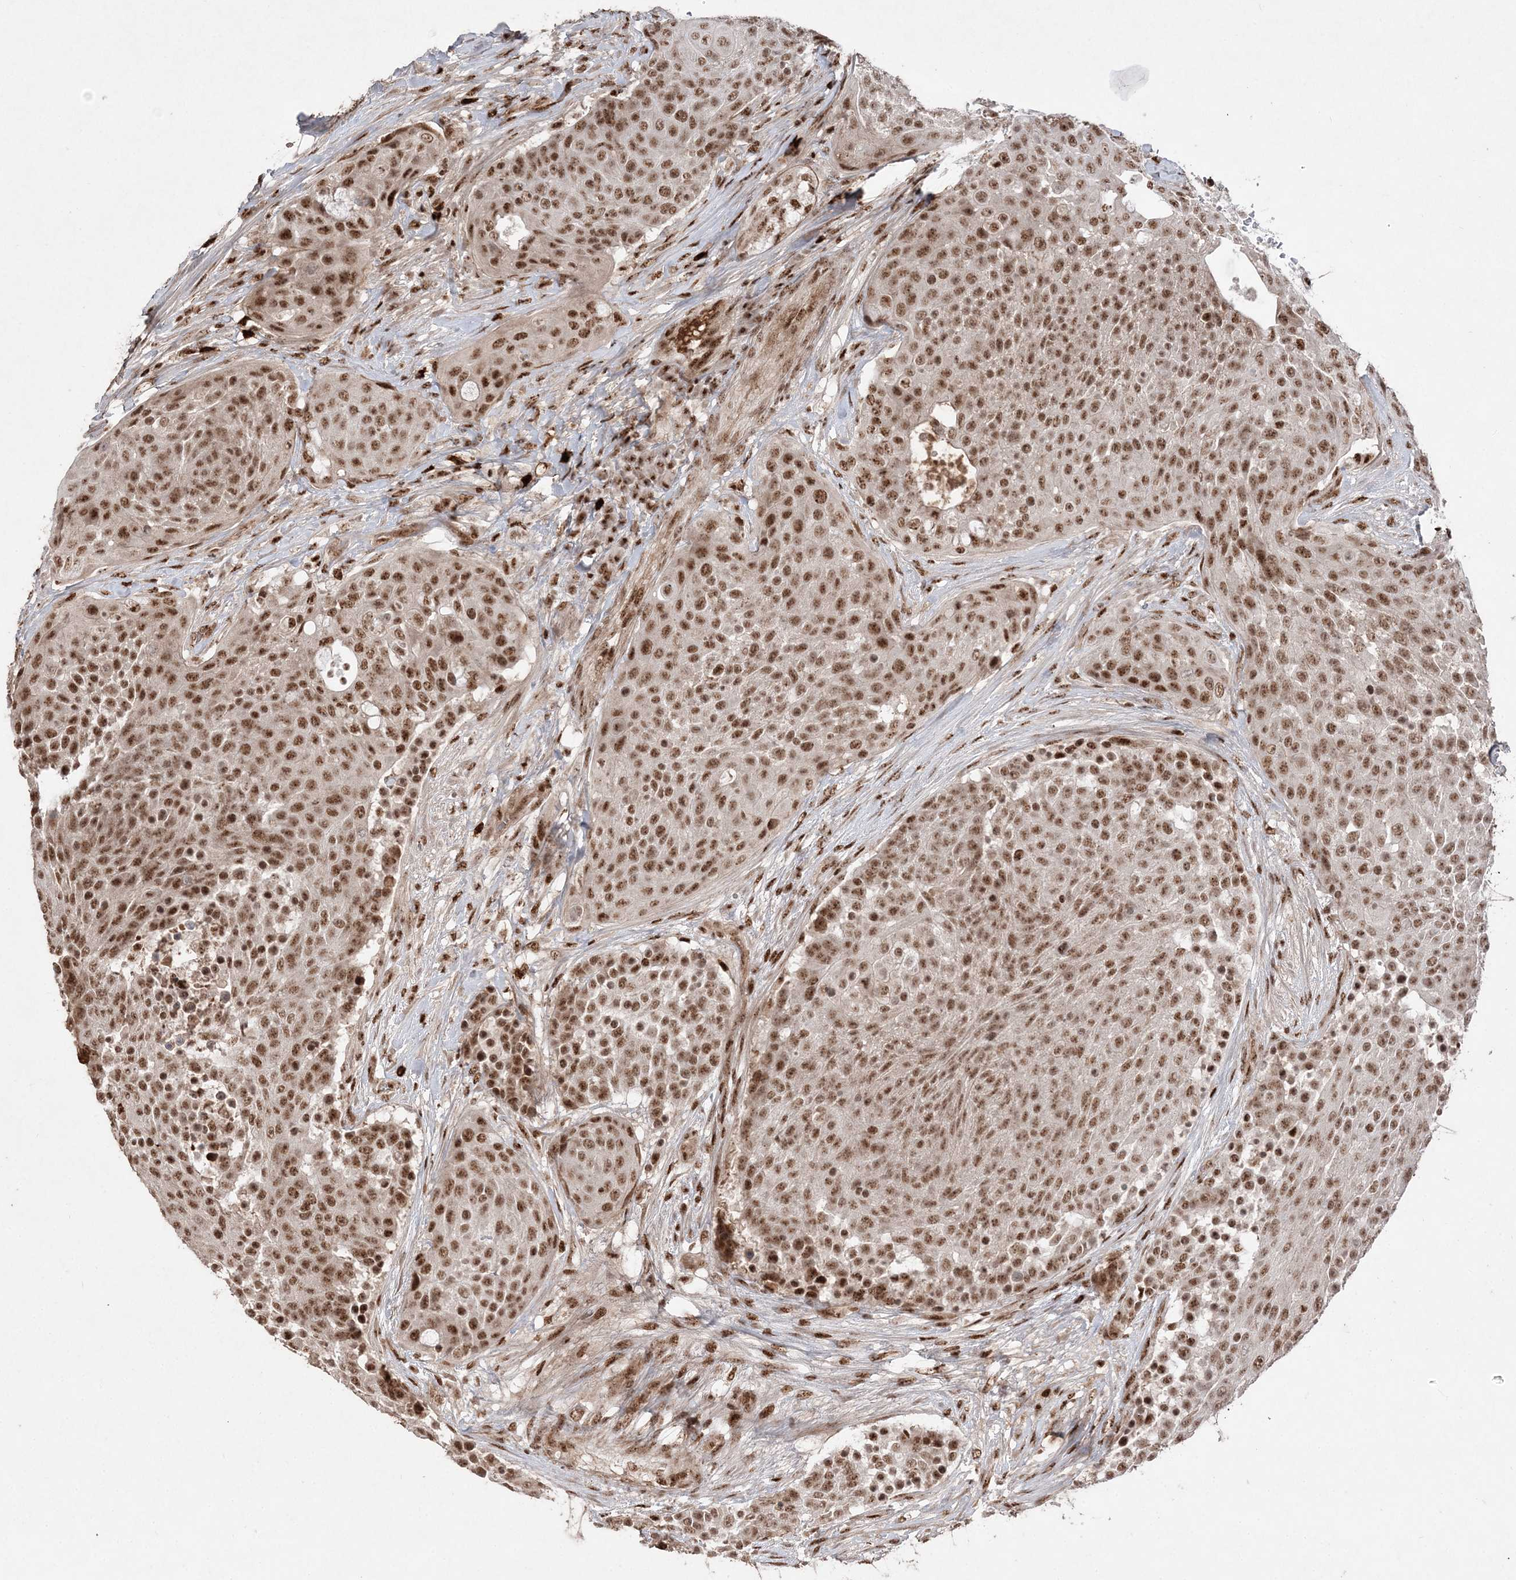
{"staining": {"intensity": "strong", "quantity": ">75%", "location": "nuclear"}, "tissue": "urothelial cancer", "cell_type": "Tumor cells", "image_type": "cancer", "snomed": [{"axis": "morphology", "description": "Urothelial carcinoma, High grade"}, {"axis": "topography", "description": "Urinary bladder"}], "caption": "Immunohistochemical staining of high-grade urothelial carcinoma demonstrates high levels of strong nuclear protein expression in about >75% of tumor cells.", "gene": "RBM17", "patient": {"sex": "female", "age": 63}}